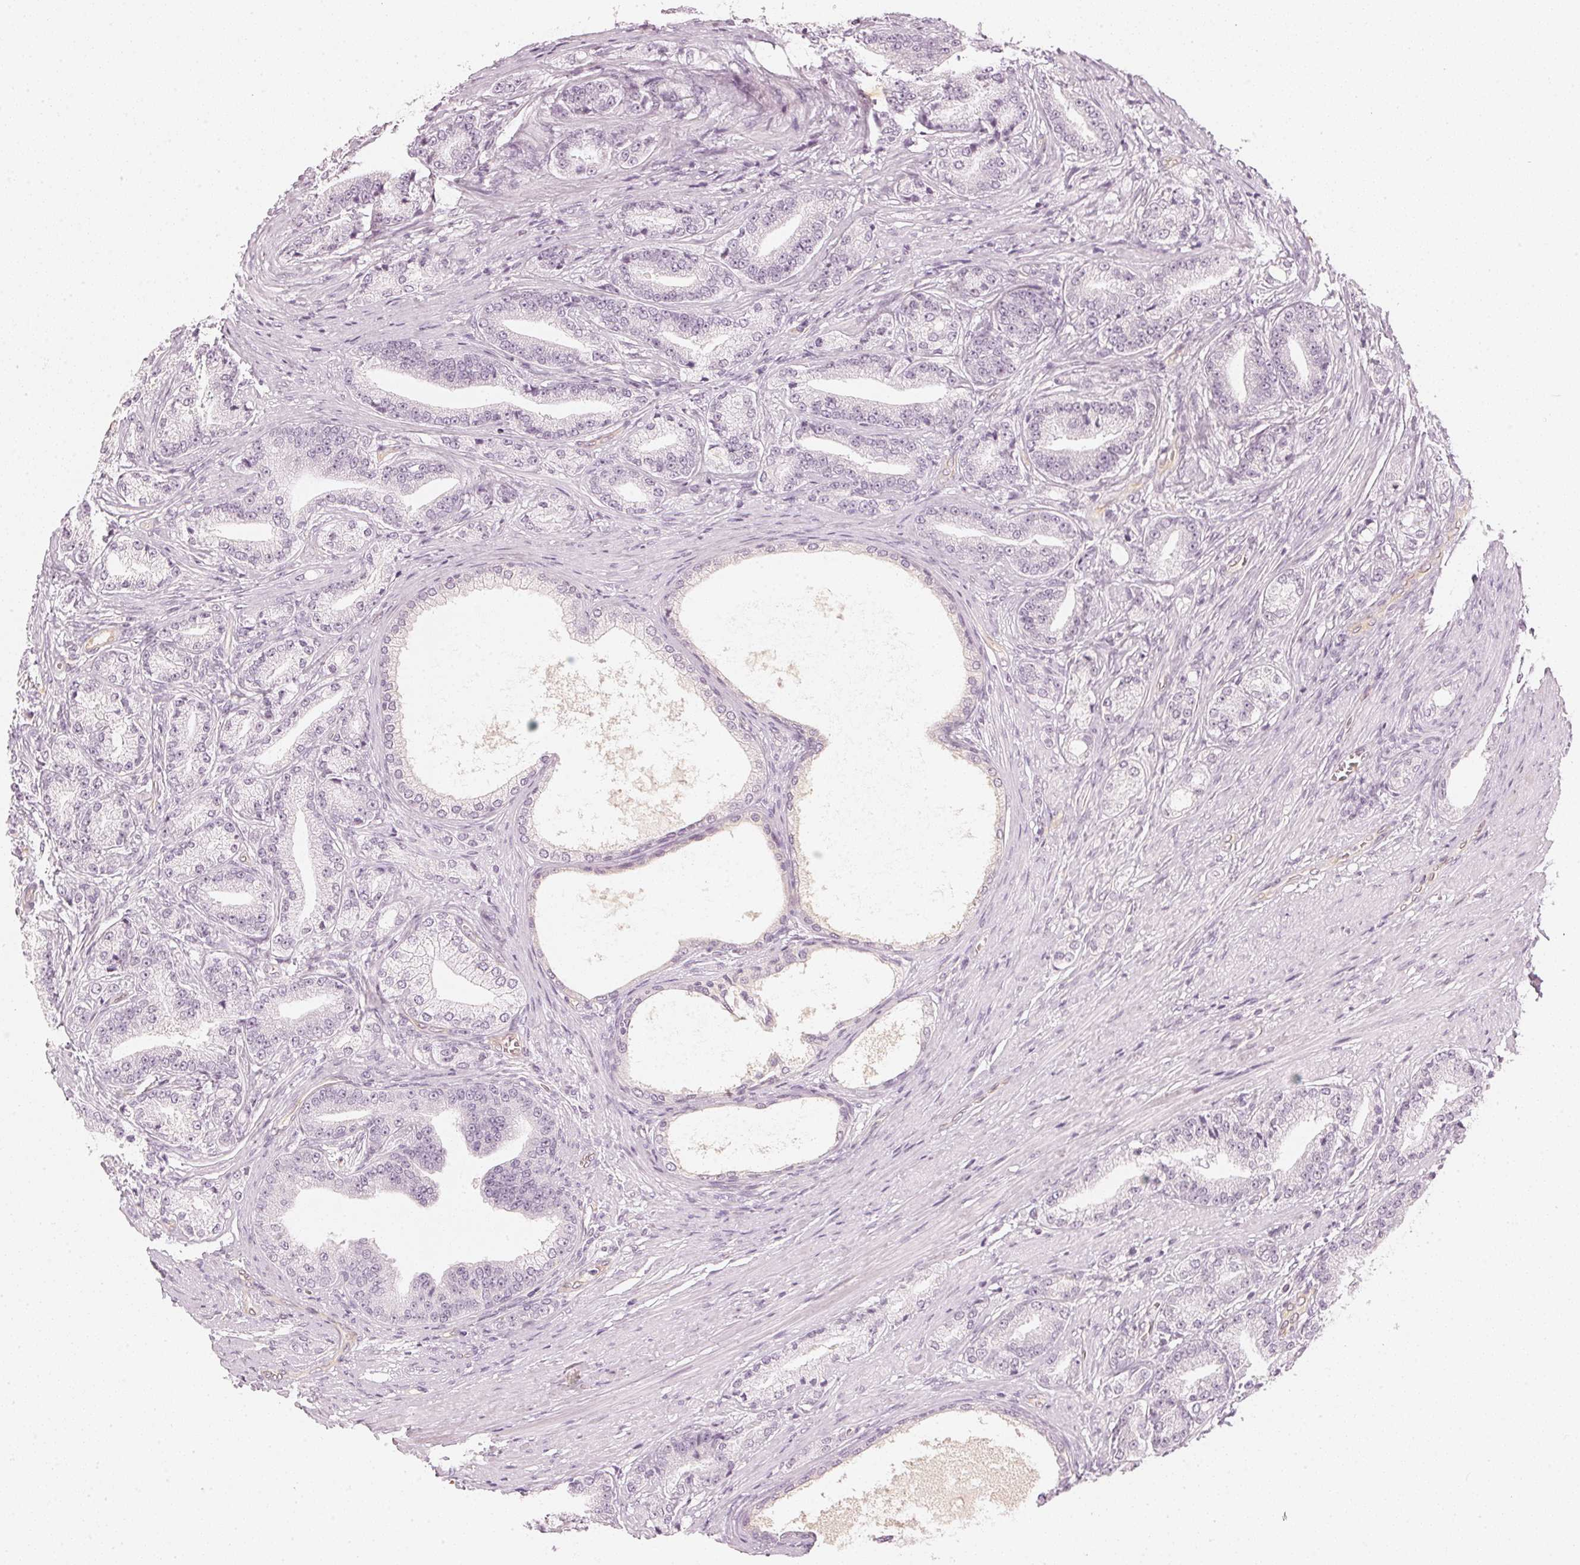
{"staining": {"intensity": "negative", "quantity": "none", "location": "none"}, "tissue": "prostate cancer", "cell_type": "Tumor cells", "image_type": "cancer", "snomed": [{"axis": "morphology", "description": "Adenocarcinoma, High grade"}, {"axis": "topography", "description": "Prostate and seminal vesicle, NOS"}], "caption": "The immunohistochemistry (IHC) image has no significant staining in tumor cells of prostate adenocarcinoma (high-grade) tissue.", "gene": "APLP1", "patient": {"sex": "male", "age": 61}}